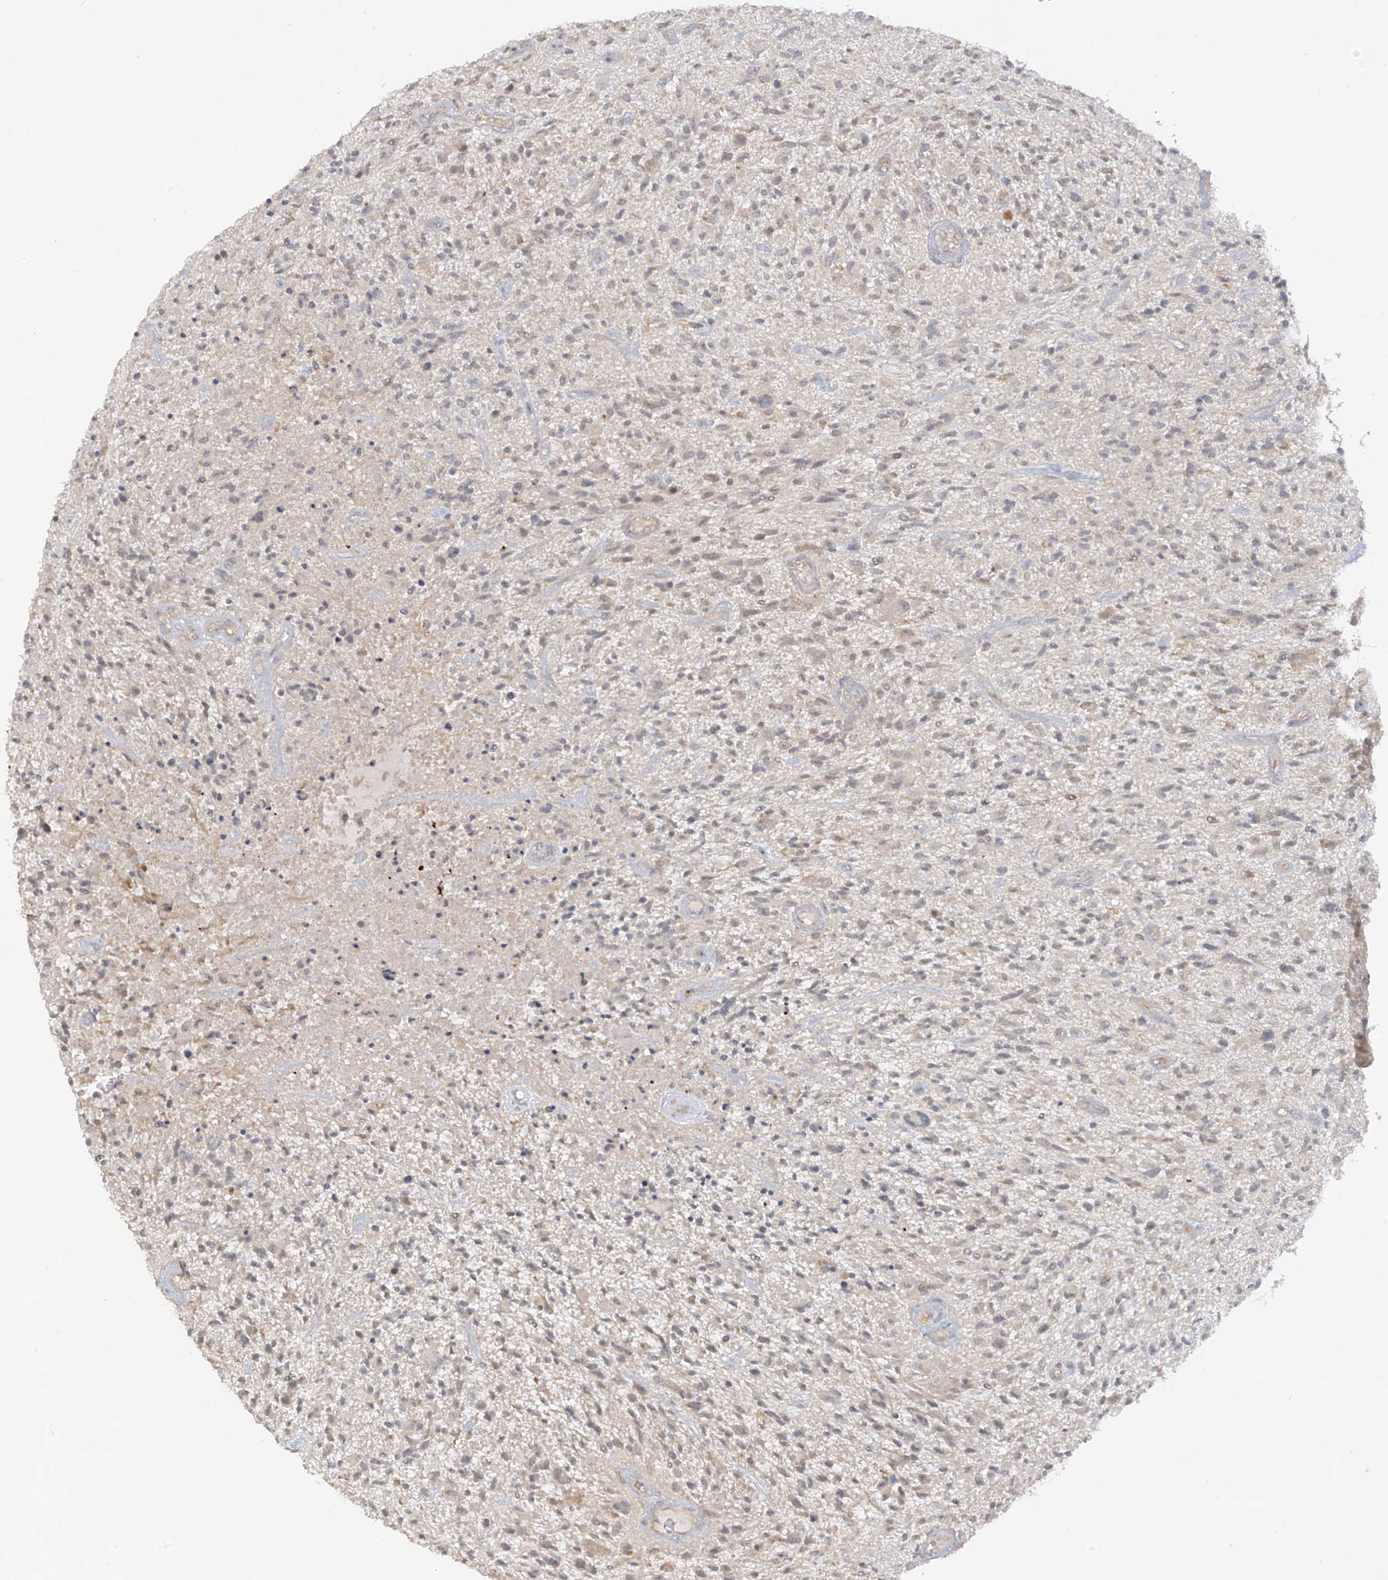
{"staining": {"intensity": "negative", "quantity": "none", "location": "none"}, "tissue": "glioma", "cell_type": "Tumor cells", "image_type": "cancer", "snomed": [{"axis": "morphology", "description": "Glioma, malignant, High grade"}, {"axis": "topography", "description": "Brain"}], "caption": "Tumor cells are negative for brown protein staining in glioma.", "gene": "ANGEL2", "patient": {"sex": "male", "age": 47}}